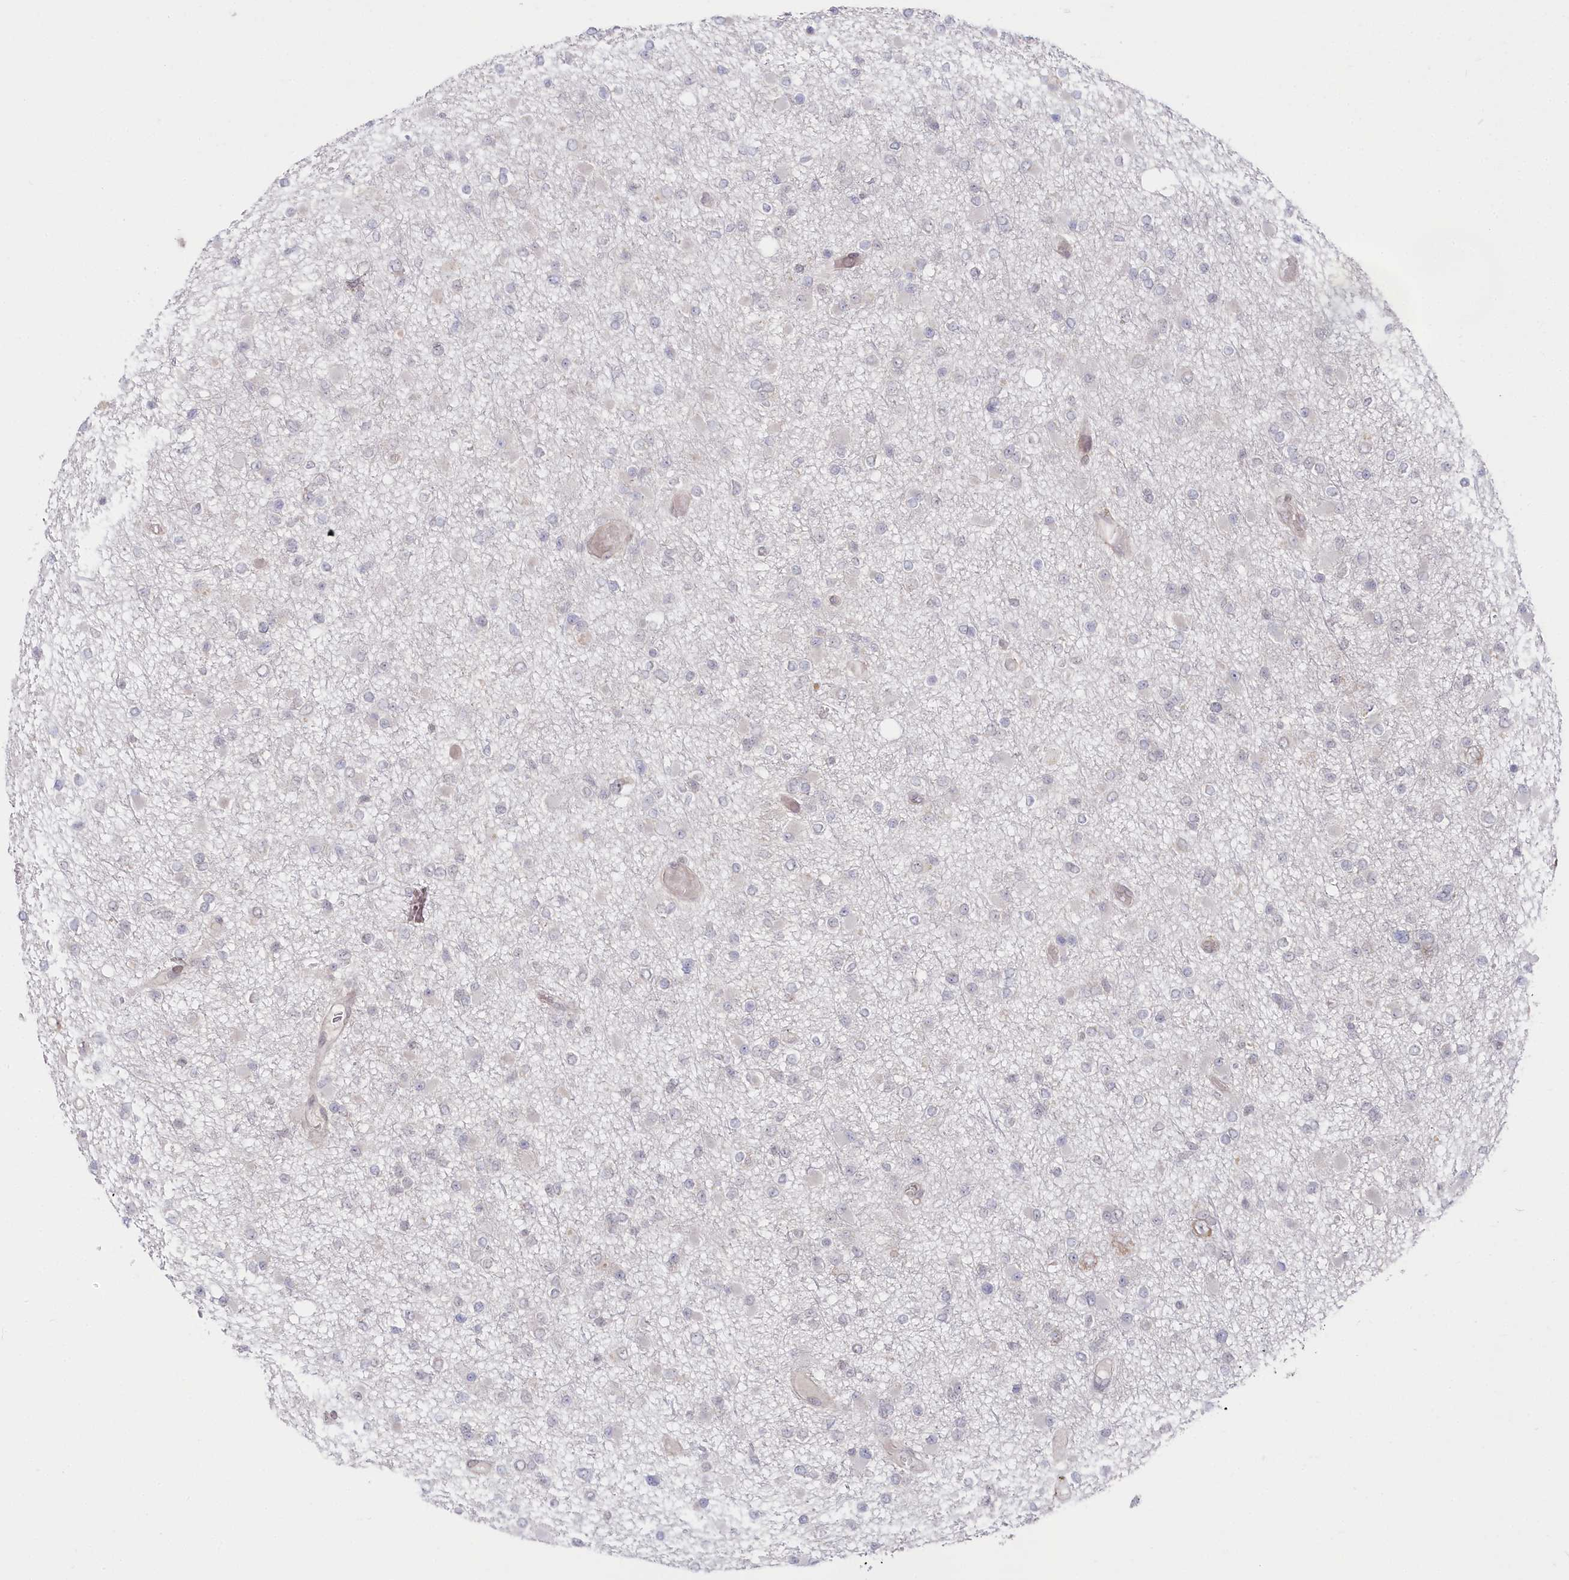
{"staining": {"intensity": "negative", "quantity": "none", "location": "none"}, "tissue": "glioma", "cell_type": "Tumor cells", "image_type": "cancer", "snomed": [{"axis": "morphology", "description": "Glioma, malignant, Low grade"}, {"axis": "topography", "description": "Brain"}], "caption": "IHC micrograph of neoplastic tissue: malignant glioma (low-grade) stained with DAB exhibits no significant protein expression in tumor cells.", "gene": "CGGBP1", "patient": {"sex": "female", "age": 22}}